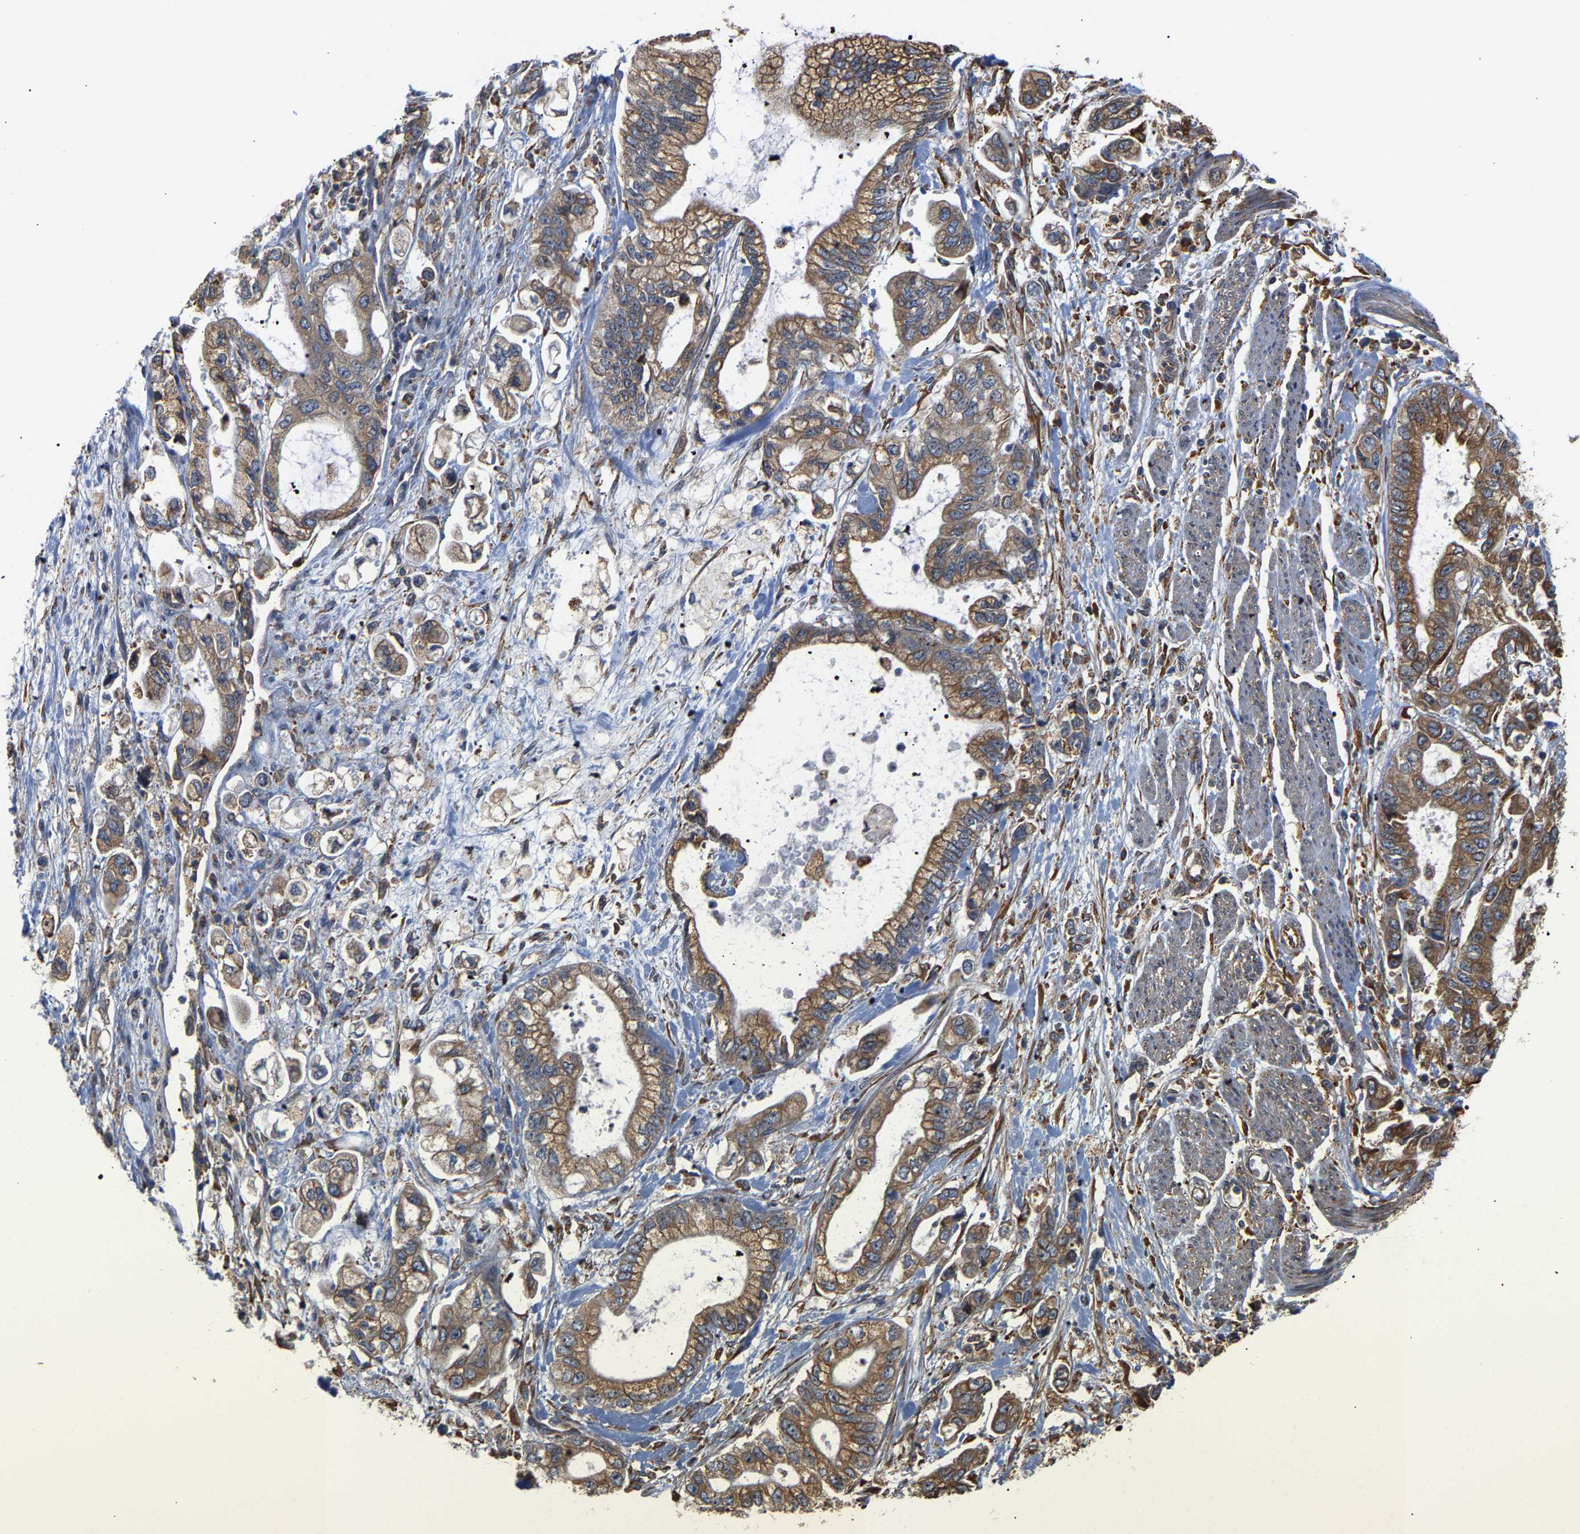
{"staining": {"intensity": "moderate", "quantity": ">75%", "location": "cytoplasmic/membranous"}, "tissue": "stomach cancer", "cell_type": "Tumor cells", "image_type": "cancer", "snomed": [{"axis": "morphology", "description": "Normal tissue, NOS"}, {"axis": "morphology", "description": "Adenocarcinoma, NOS"}, {"axis": "topography", "description": "Stomach"}], "caption": "Immunohistochemistry of stomach cancer reveals medium levels of moderate cytoplasmic/membranous positivity in approximately >75% of tumor cells. Nuclei are stained in blue.", "gene": "ARAP1", "patient": {"sex": "male", "age": 62}}